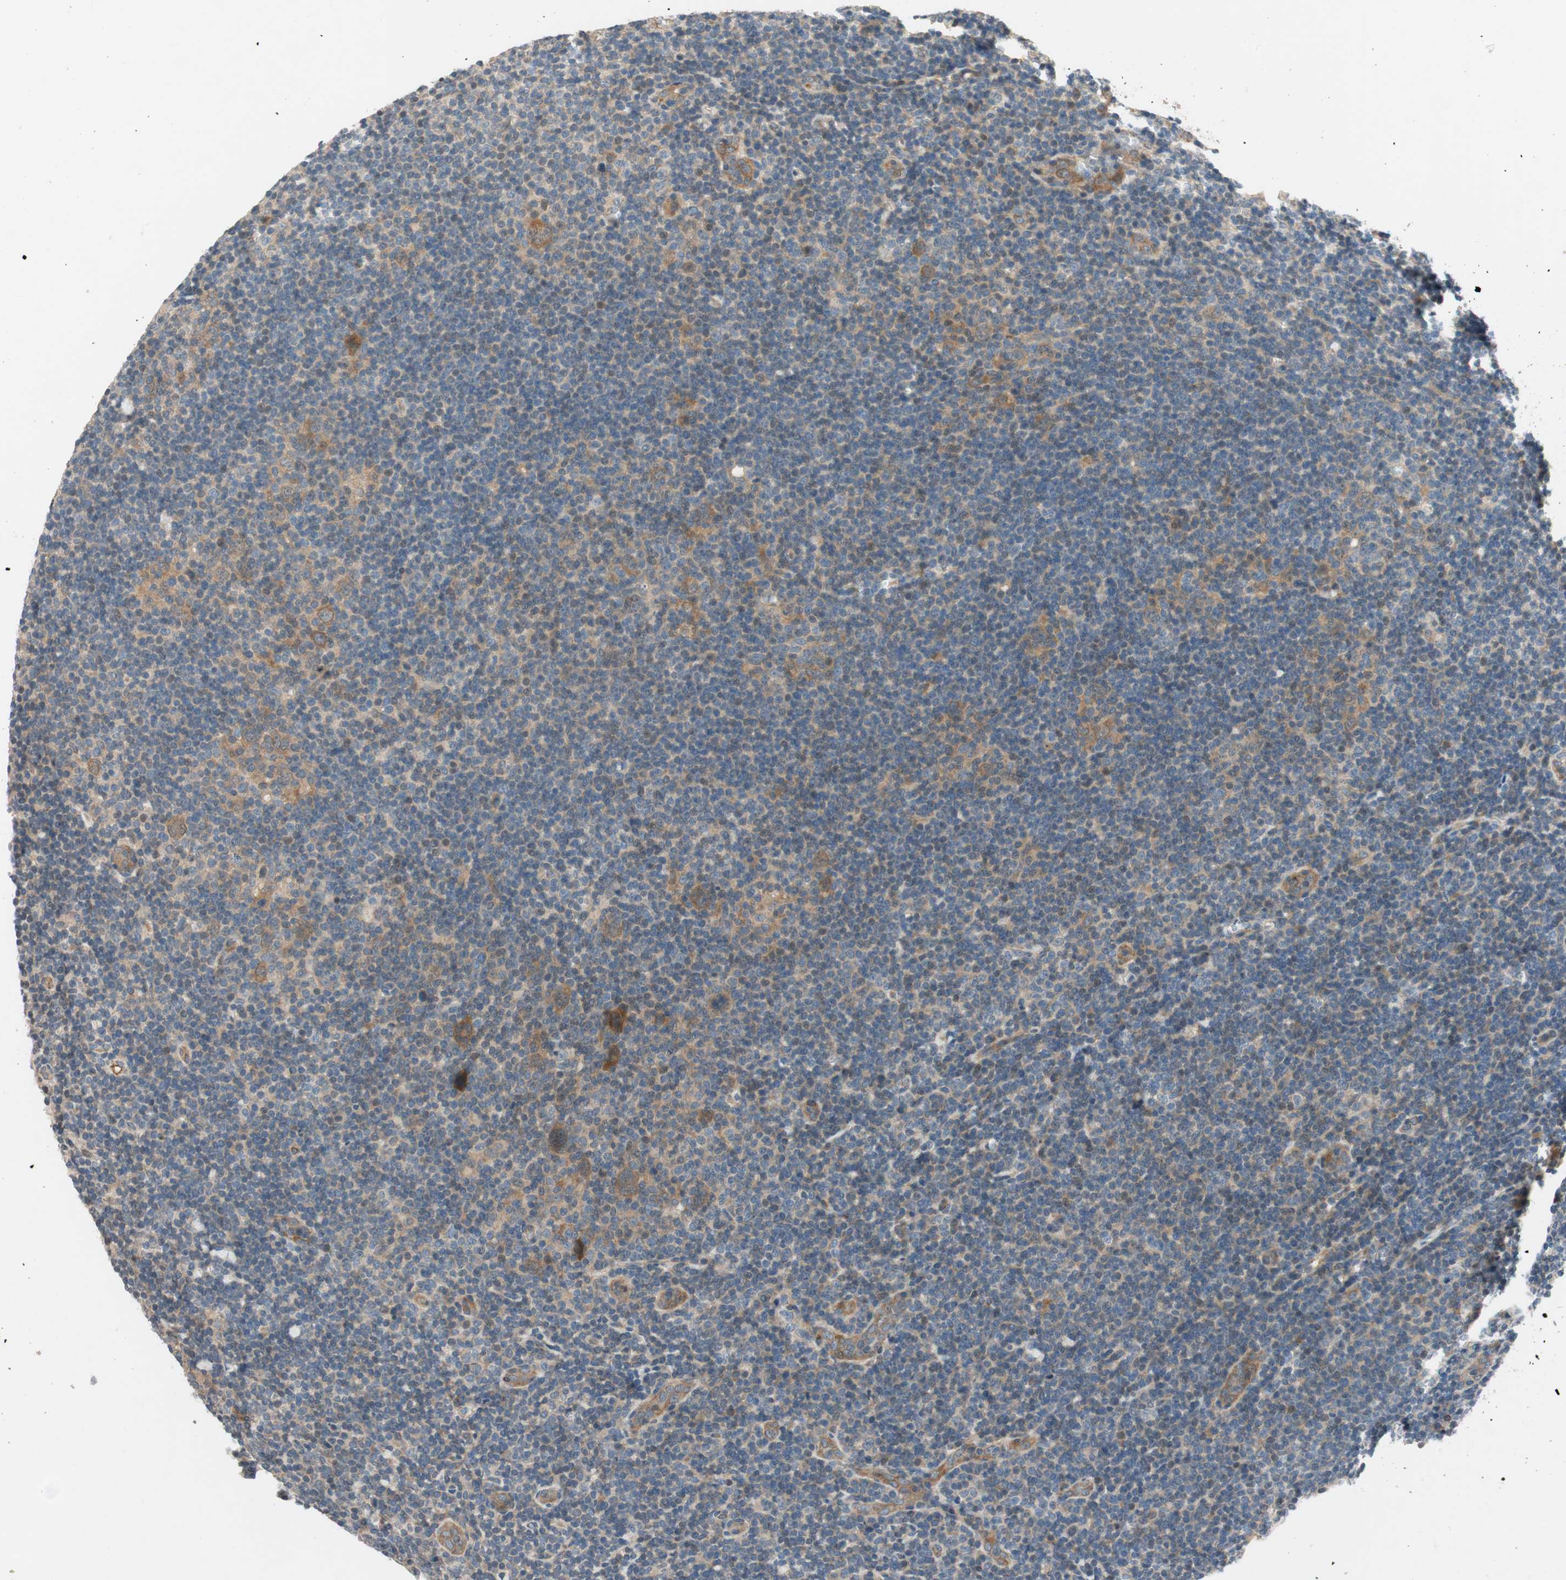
{"staining": {"intensity": "moderate", "quantity": "25%-75%", "location": "cytoplasmic/membranous"}, "tissue": "lymphoma", "cell_type": "Tumor cells", "image_type": "cancer", "snomed": [{"axis": "morphology", "description": "Hodgkin's disease, NOS"}, {"axis": "topography", "description": "Lymph node"}], "caption": "Protein analysis of Hodgkin's disease tissue demonstrates moderate cytoplasmic/membranous staining in about 25%-75% of tumor cells.", "gene": "GCLM", "patient": {"sex": "female", "age": 57}}